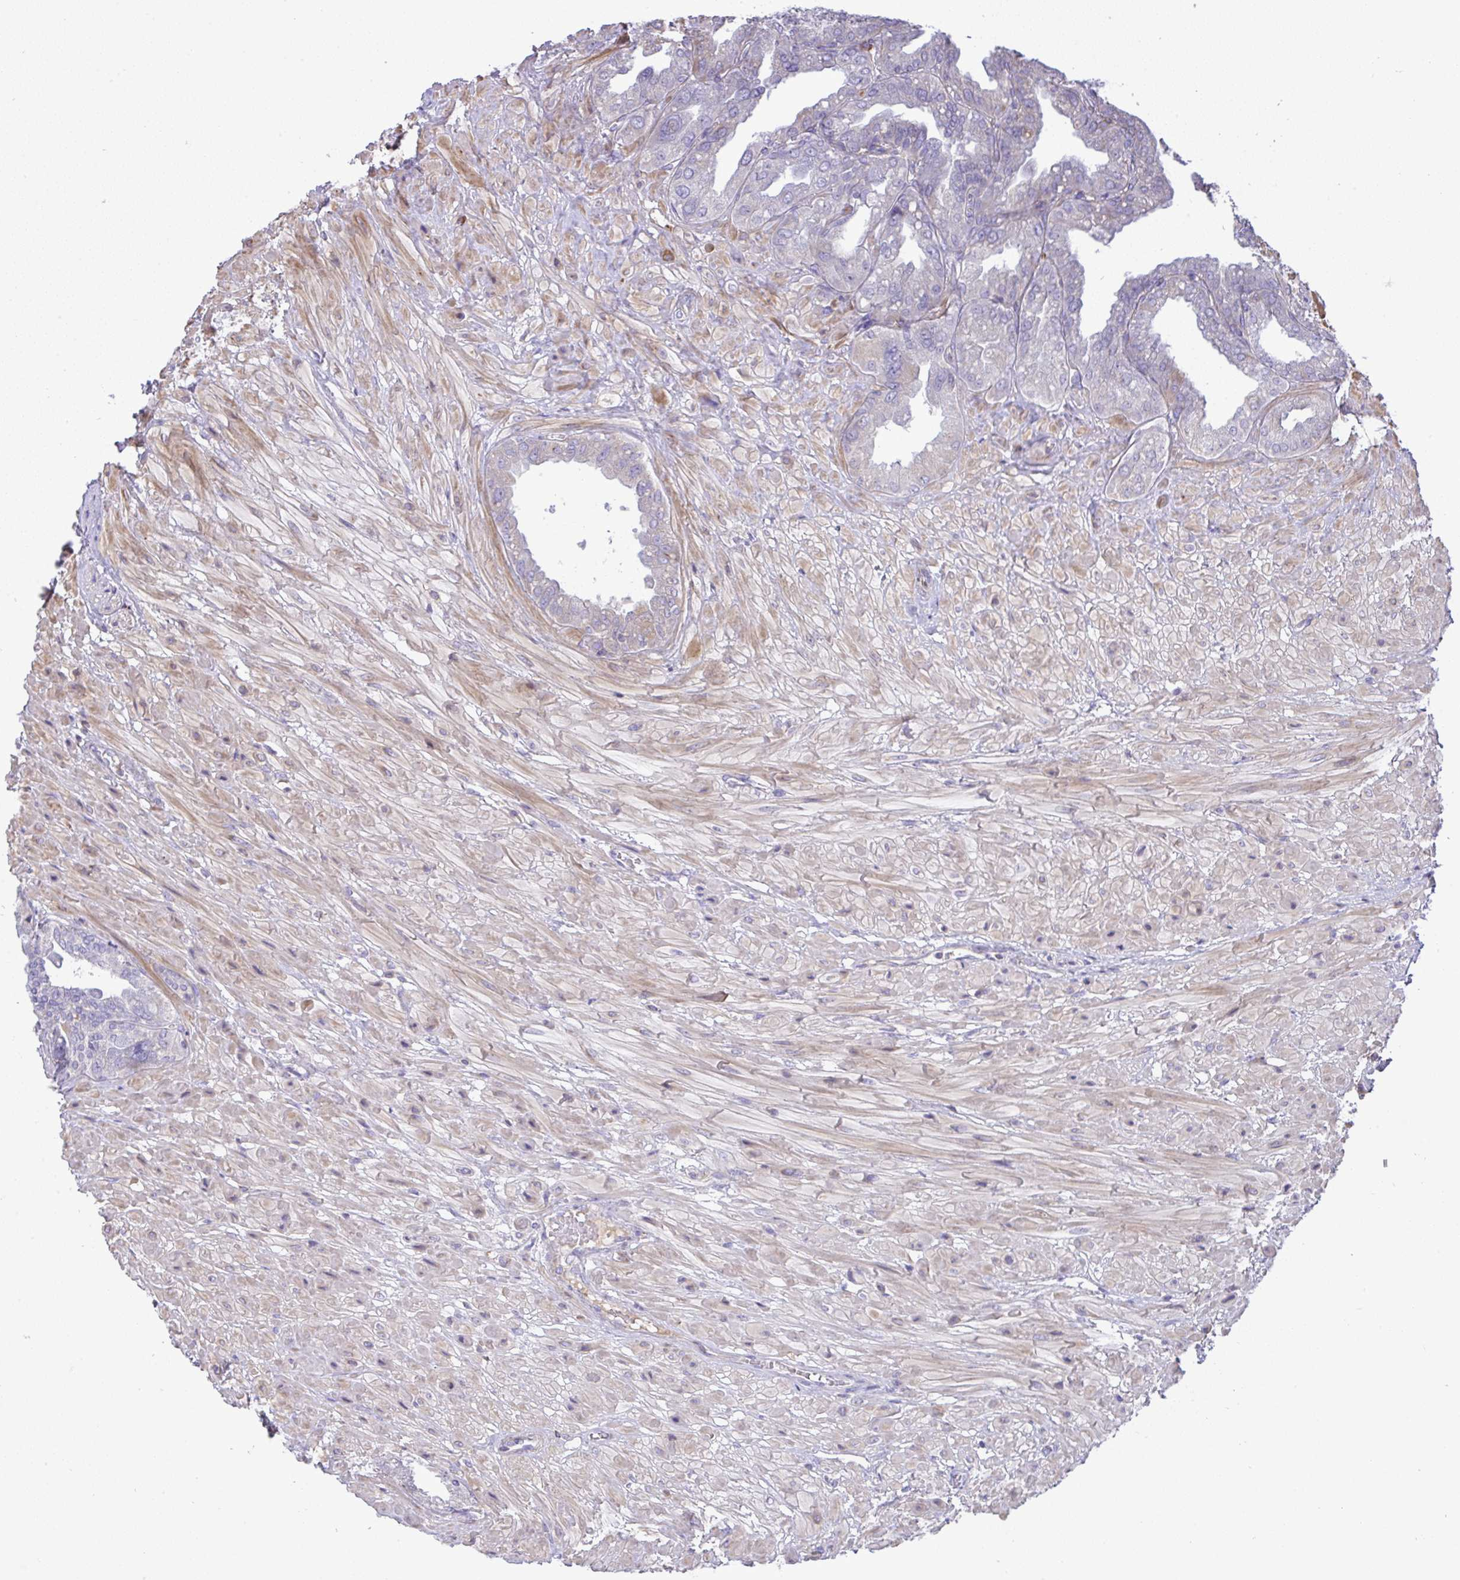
{"staining": {"intensity": "negative", "quantity": "none", "location": "none"}, "tissue": "seminal vesicle", "cell_type": "Glandular cells", "image_type": "normal", "snomed": [{"axis": "morphology", "description": "Normal tissue, NOS"}, {"axis": "topography", "description": "Seminal veicle"}], "caption": "This is an IHC image of unremarkable human seminal vesicle. There is no staining in glandular cells.", "gene": "GRID2", "patient": {"sex": "male", "age": 55}}